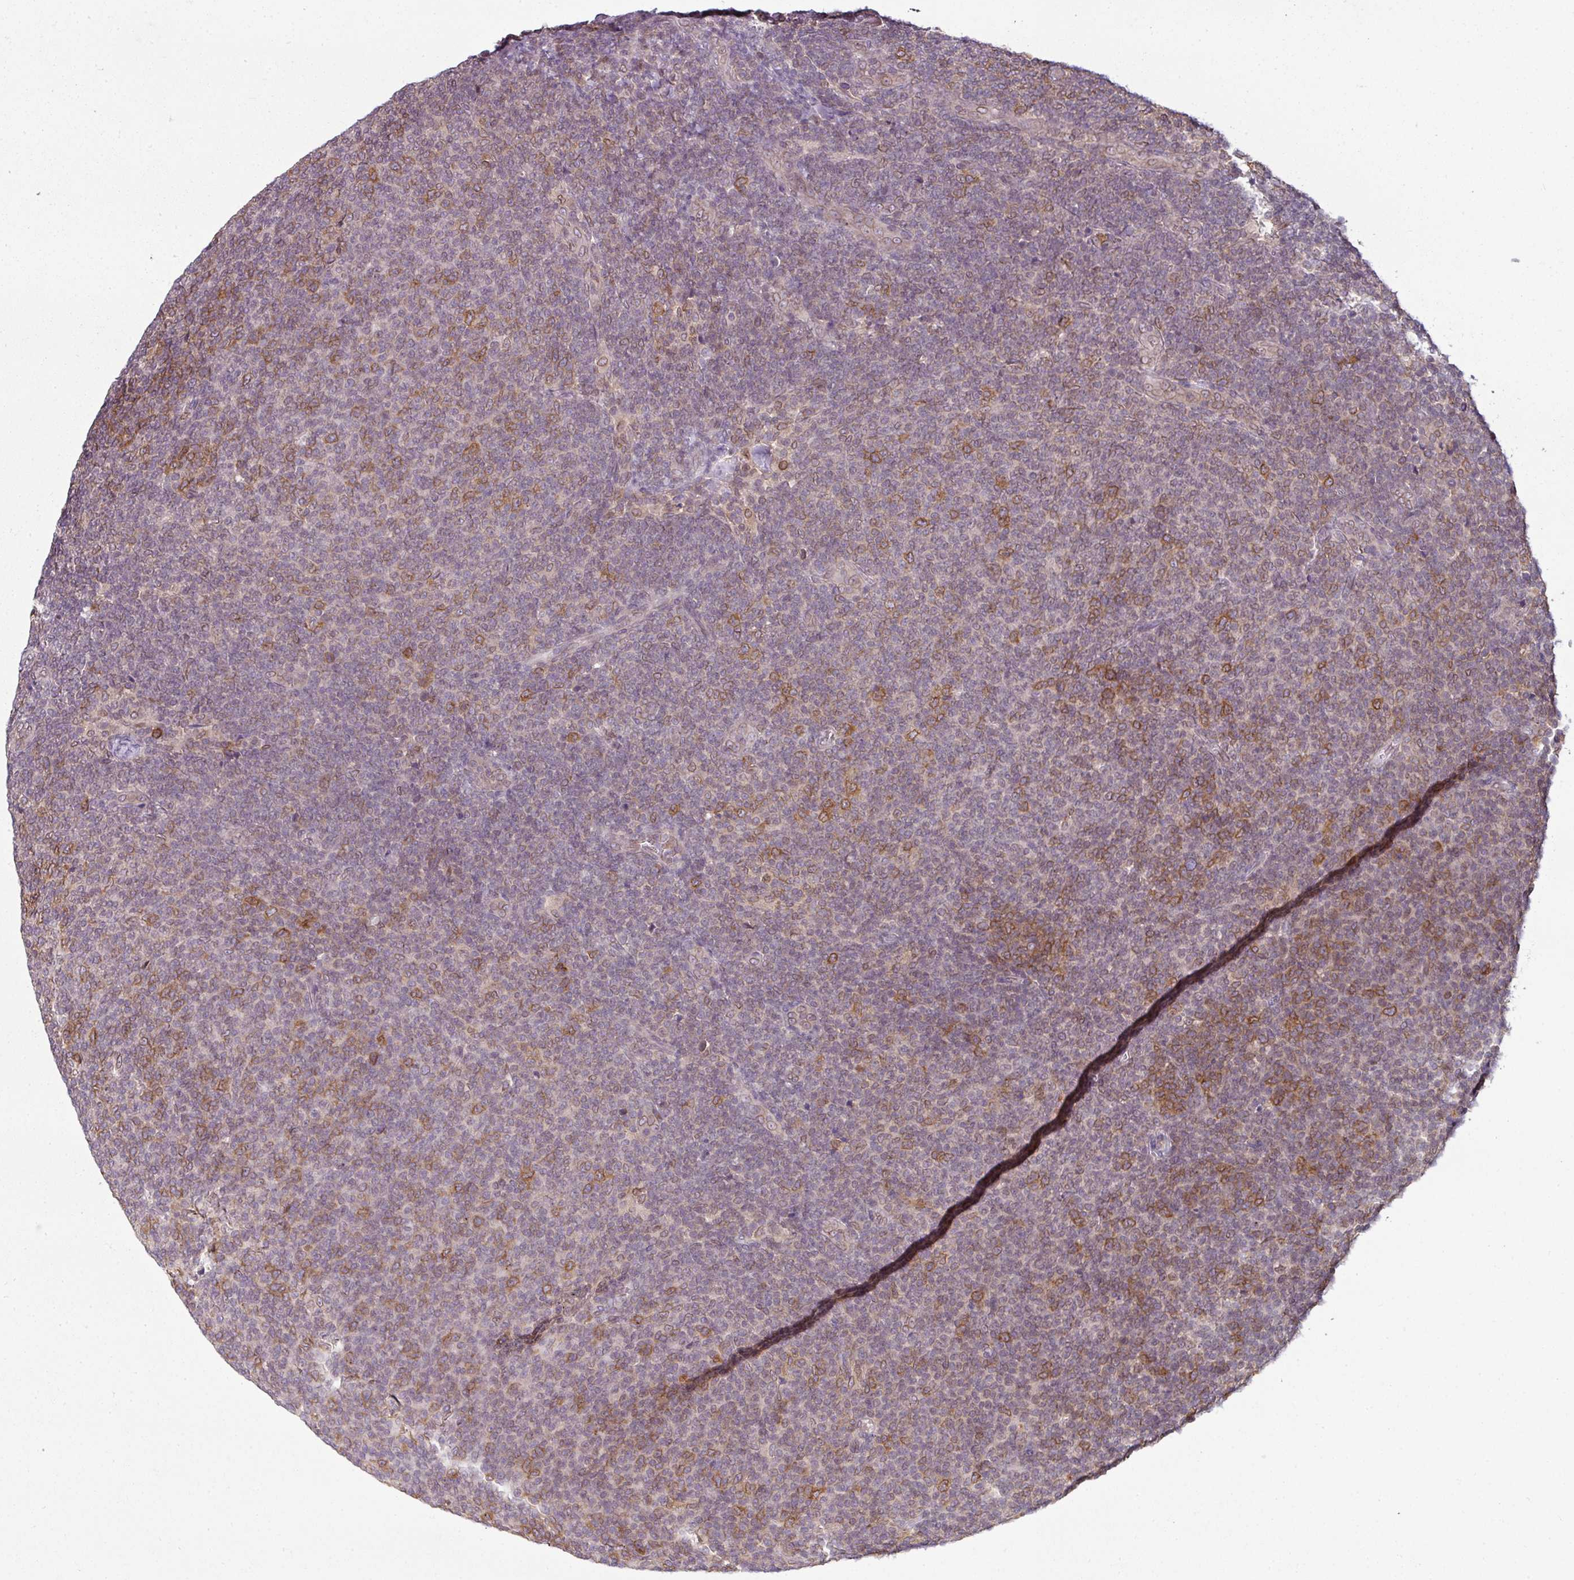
{"staining": {"intensity": "strong", "quantity": "<25%", "location": "cytoplasmic/membranous,nuclear"}, "tissue": "lymphoma", "cell_type": "Tumor cells", "image_type": "cancer", "snomed": [{"axis": "morphology", "description": "Malignant lymphoma, non-Hodgkin's type, Low grade"}, {"axis": "topography", "description": "Lymph node"}], "caption": "Protein expression analysis of low-grade malignant lymphoma, non-Hodgkin's type displays strong cytoplasmic/membranous and nuclear expression in about <25% of tumor cells.", "gene": "RANGAP1", "patient": {"sex": "male", "age": 66}}